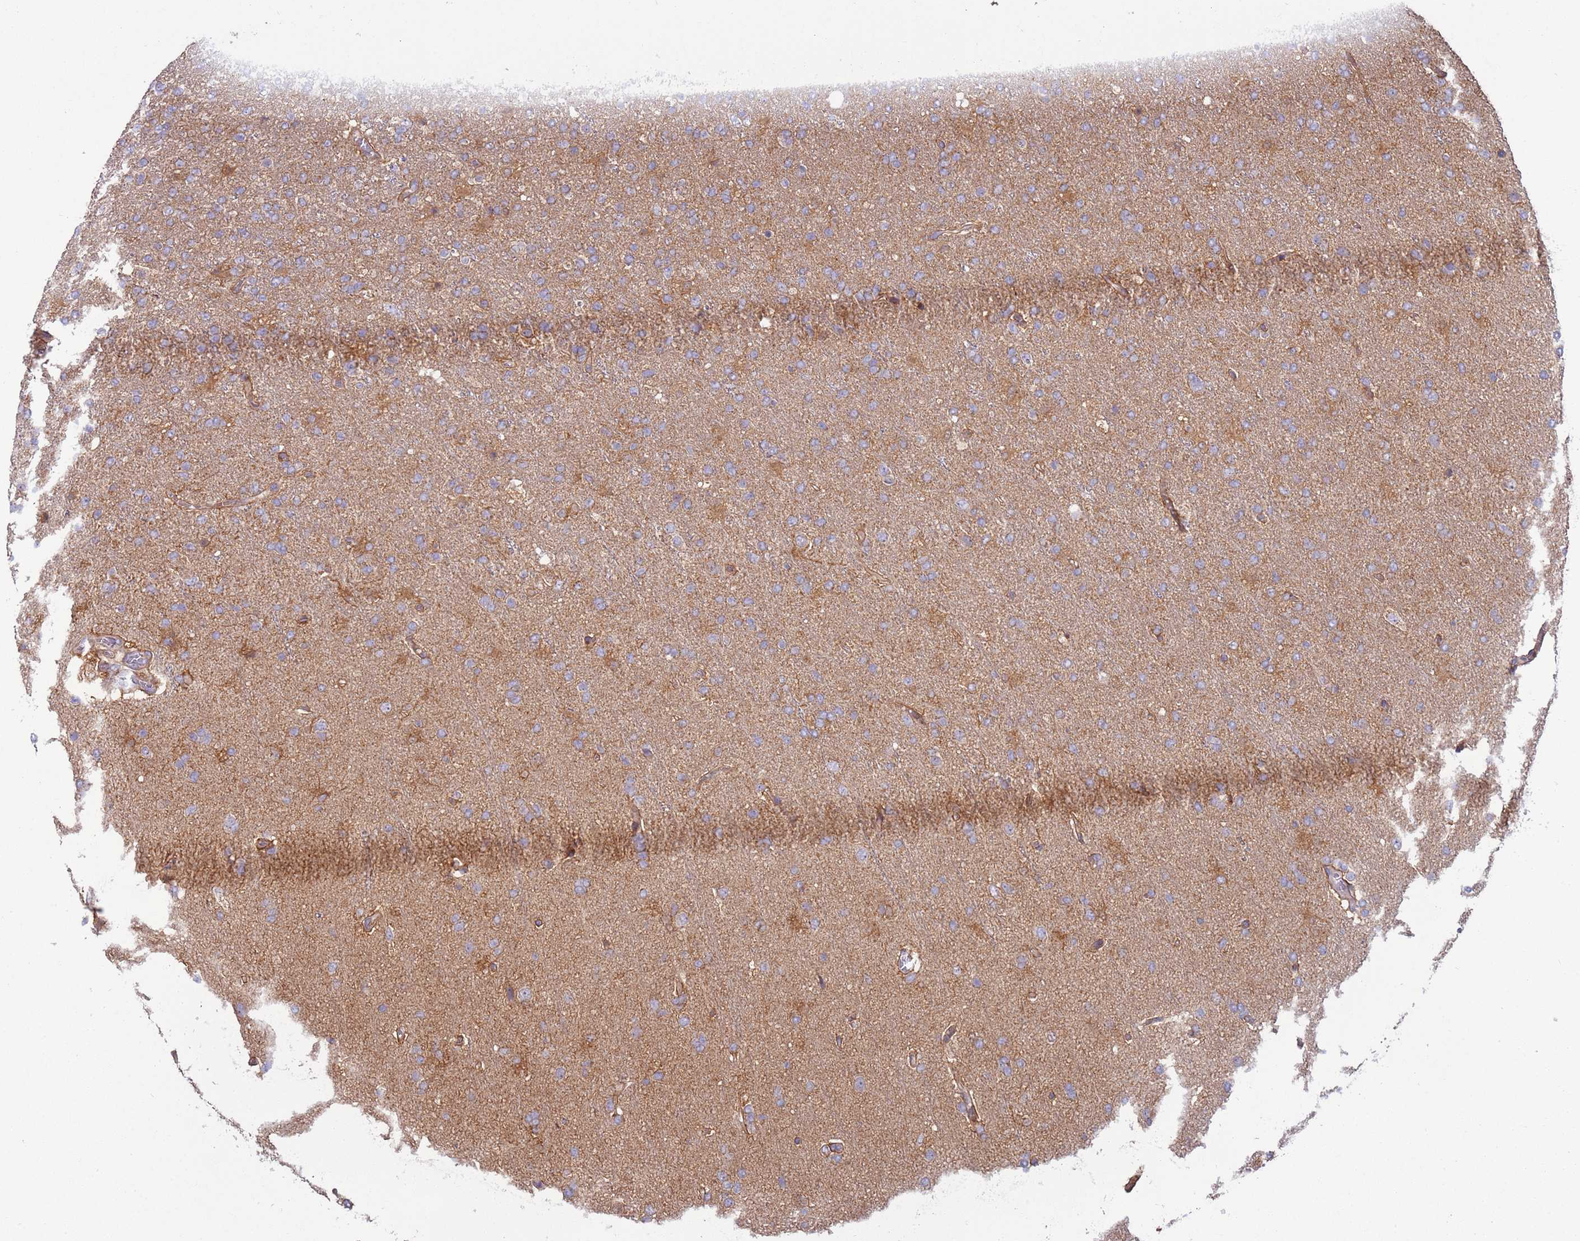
{"staining": {"intensity": "moderate", "quantity": ">75%", "location": "cytoplasmic/membranous"}, "tissue": "glioma", "cell_type": "Tumor cells", "image_type": "cancer", "snomed": [{"axis": "morphology", "description": "Glioma, malignant, High grade"}, {"axis": "topography", "description": "Brain"}], "caption": "Moderate cytoplasmic/membranous positivity is appreciated in approximately >75% of tumor cells in glioma.", "gene": "UQCRQ", "patient": {"sex": "female", "age": 74}}